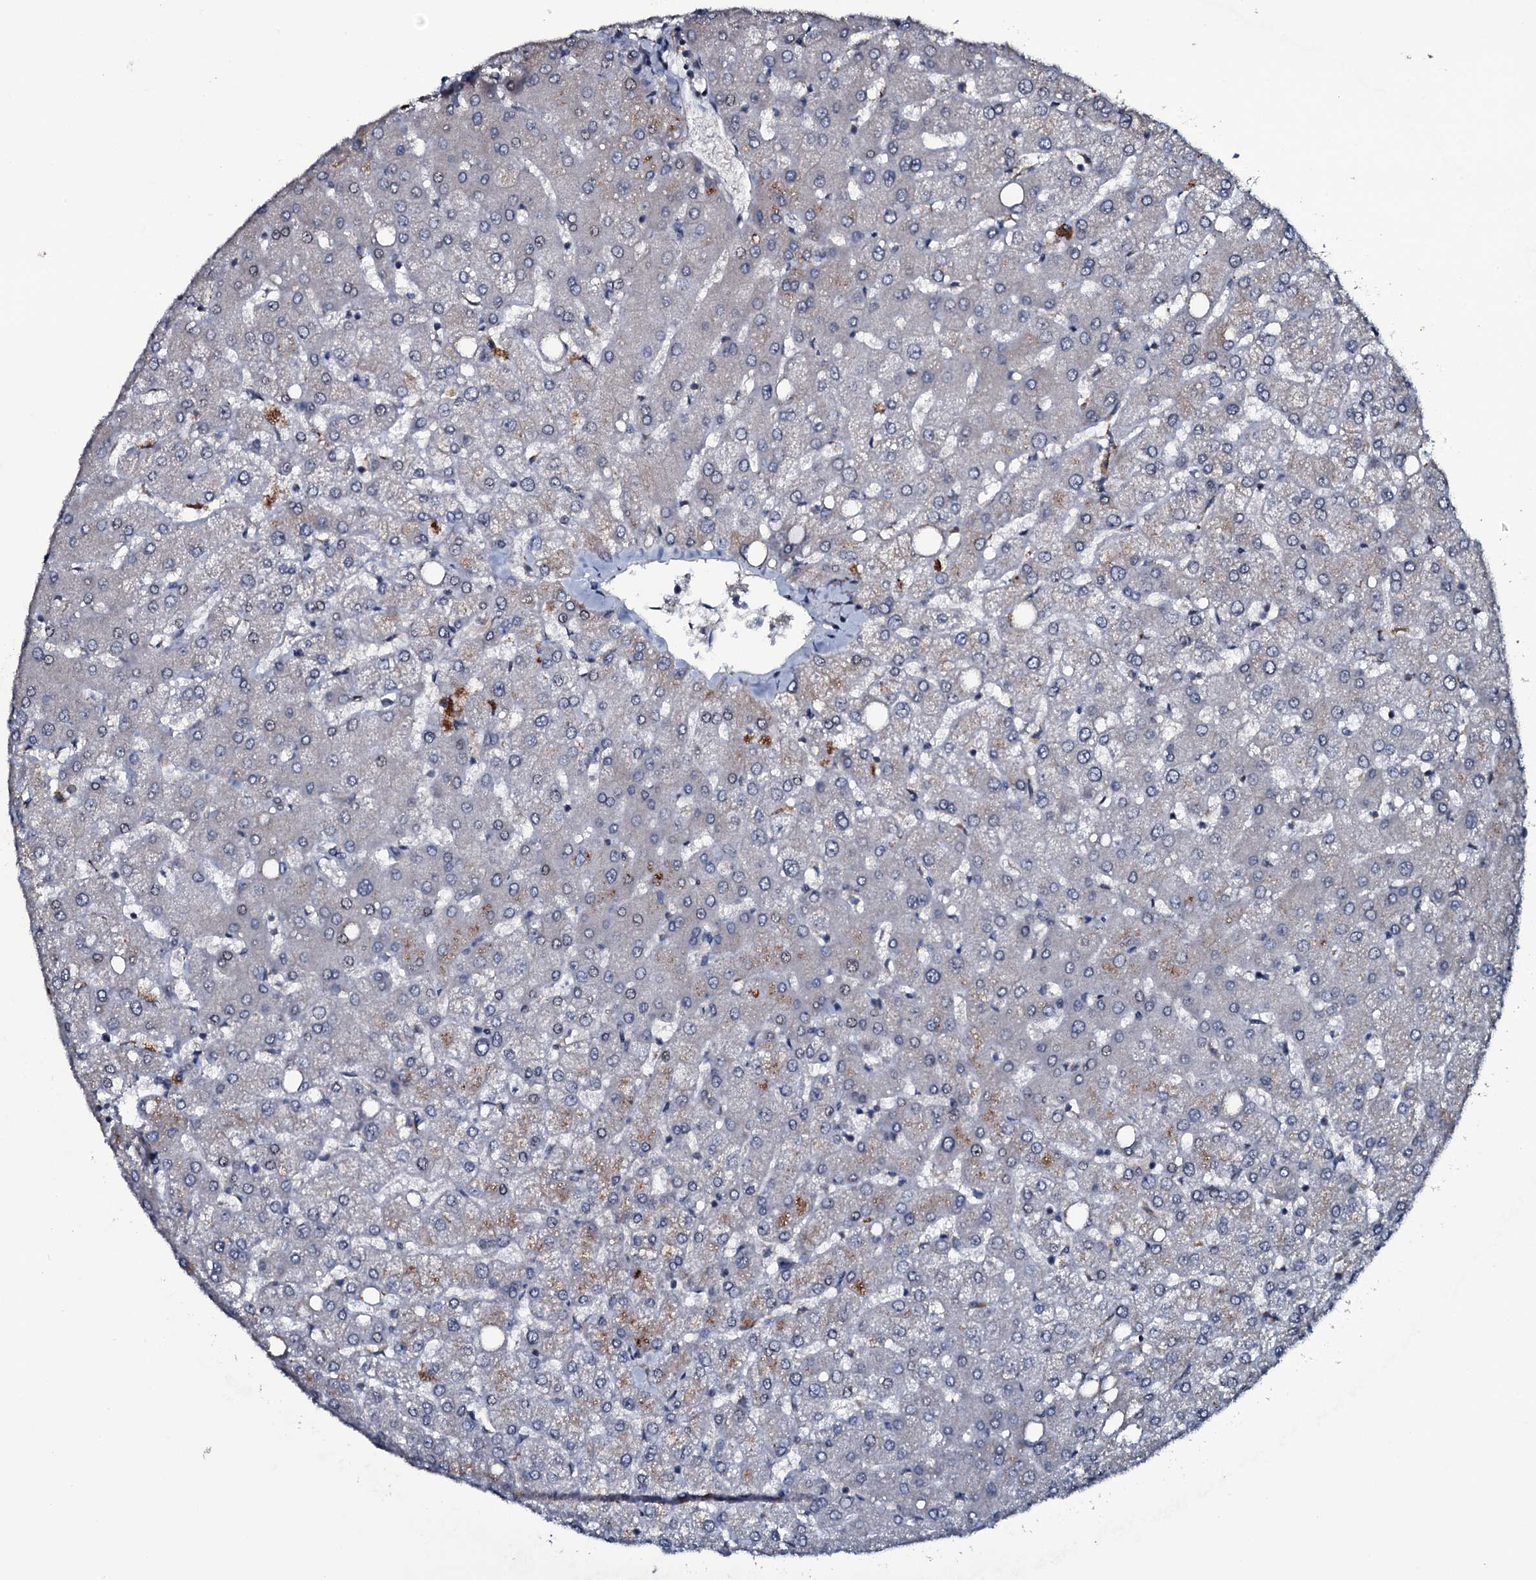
{"staining": {"intensity": "negative", "quantity": "none", "location": "none"}, "tissue": "liver", "cell_type": "Cholangiocytes", "image_type": "normal", "snomed": [{"axis": "morphology", "description": "Normal tissue, NOS"}, {"axis": "topography", "description": "Liver"}], "caption": "A high-resolution photomicrograph shows immunohistochemistry staining of normal liver, which displays no significant positivity in cholangiocytes. (Stains: DAB (3,3'-diaminobenzidine) immunohistochemistry with hematoxylin counter stain, Microscopy: brightfield microscopy at high magnification).", "gene": "LYG2", "patient": {"sex": "female", "age": 54}}